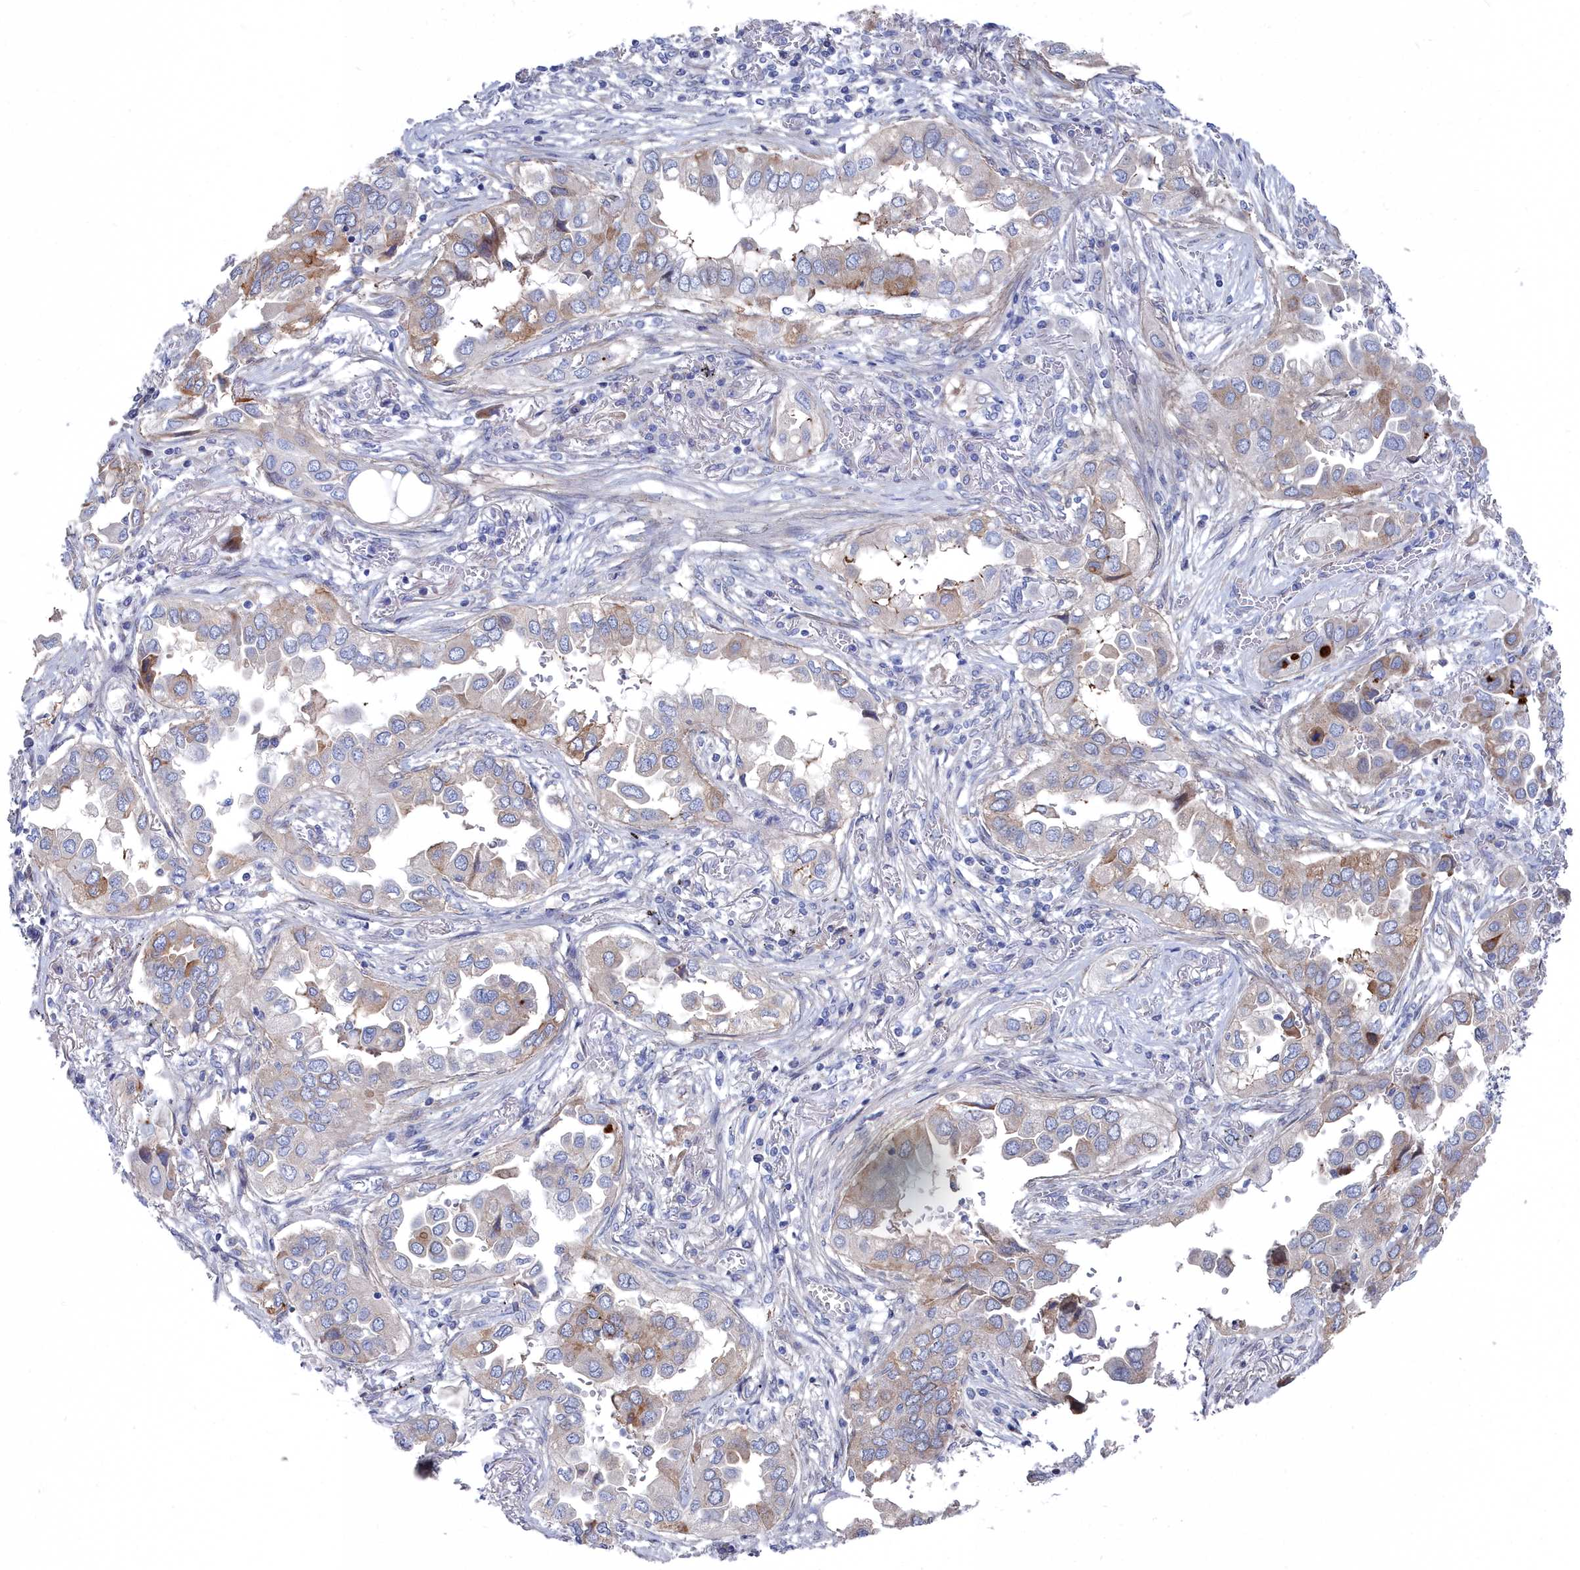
{"staining": {"intensity": "strong", "quantity": "<25%", "location": "cytoplasmic/membranous"}, "tissue": "lung cancer", "cell_type": "Tumor cells", "image_type": "cancer", "snomed": [{"axis": "morphology", "description": "Adenocarcinoma, NOS"}, {"axis": "topography", "description": "Lung"}], "caption": "Immunohistochemical staining of human adenocarcinoma (lung) displays medium levels of strong cytoplasmic/membranous protein expression in about <25% of tumor cells.", "gene": "SHISAL2A", "patient": {"sex": "female", "age": 76}}